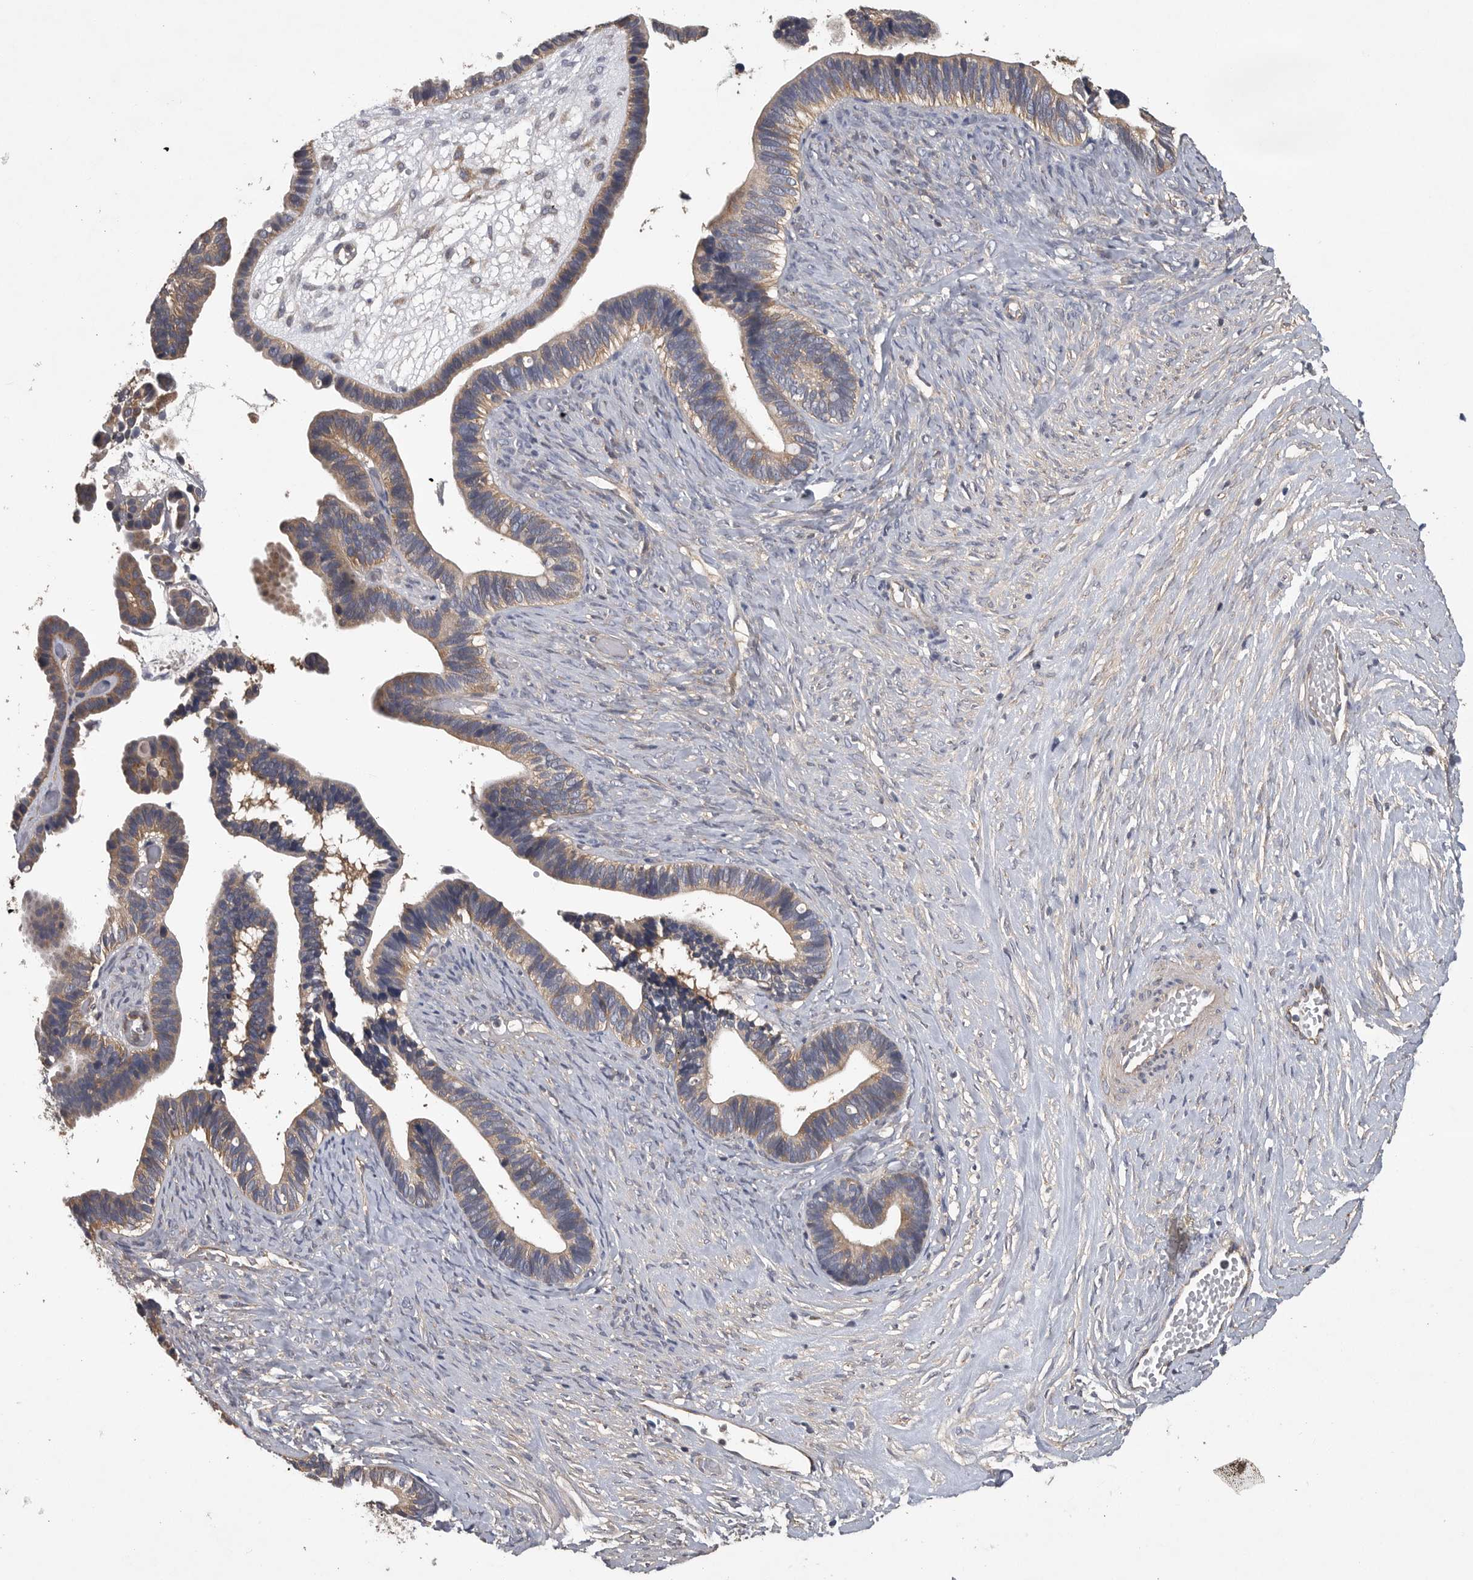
{"staining": {"intensity": "weak", "quantity": ">75%", "location": "cytoplasmic/membranous"}, "tissue": "ovarian cancer", "cell_type": "Tumor cells", "image_type": "cancer", "snomed": [{"axis": "morphology", "description": "Cystadenocarcinoma, serous, NOS"}, {"axis": "topography", "description": "Ovary"}], "caption": "IHC photomicrograph of neoplastic tissue: ovarian cancer (serous cystadenocarcinoma) stained using immunohistochemistry reveals low levels of weak protein expression localized specifically in the cytoplasmic/membranous of tumor cells, appearing as a cytoplasmic/membranous brown color.", "gene": "OXR1", "patient": {"sex": "female", "age": 56}}